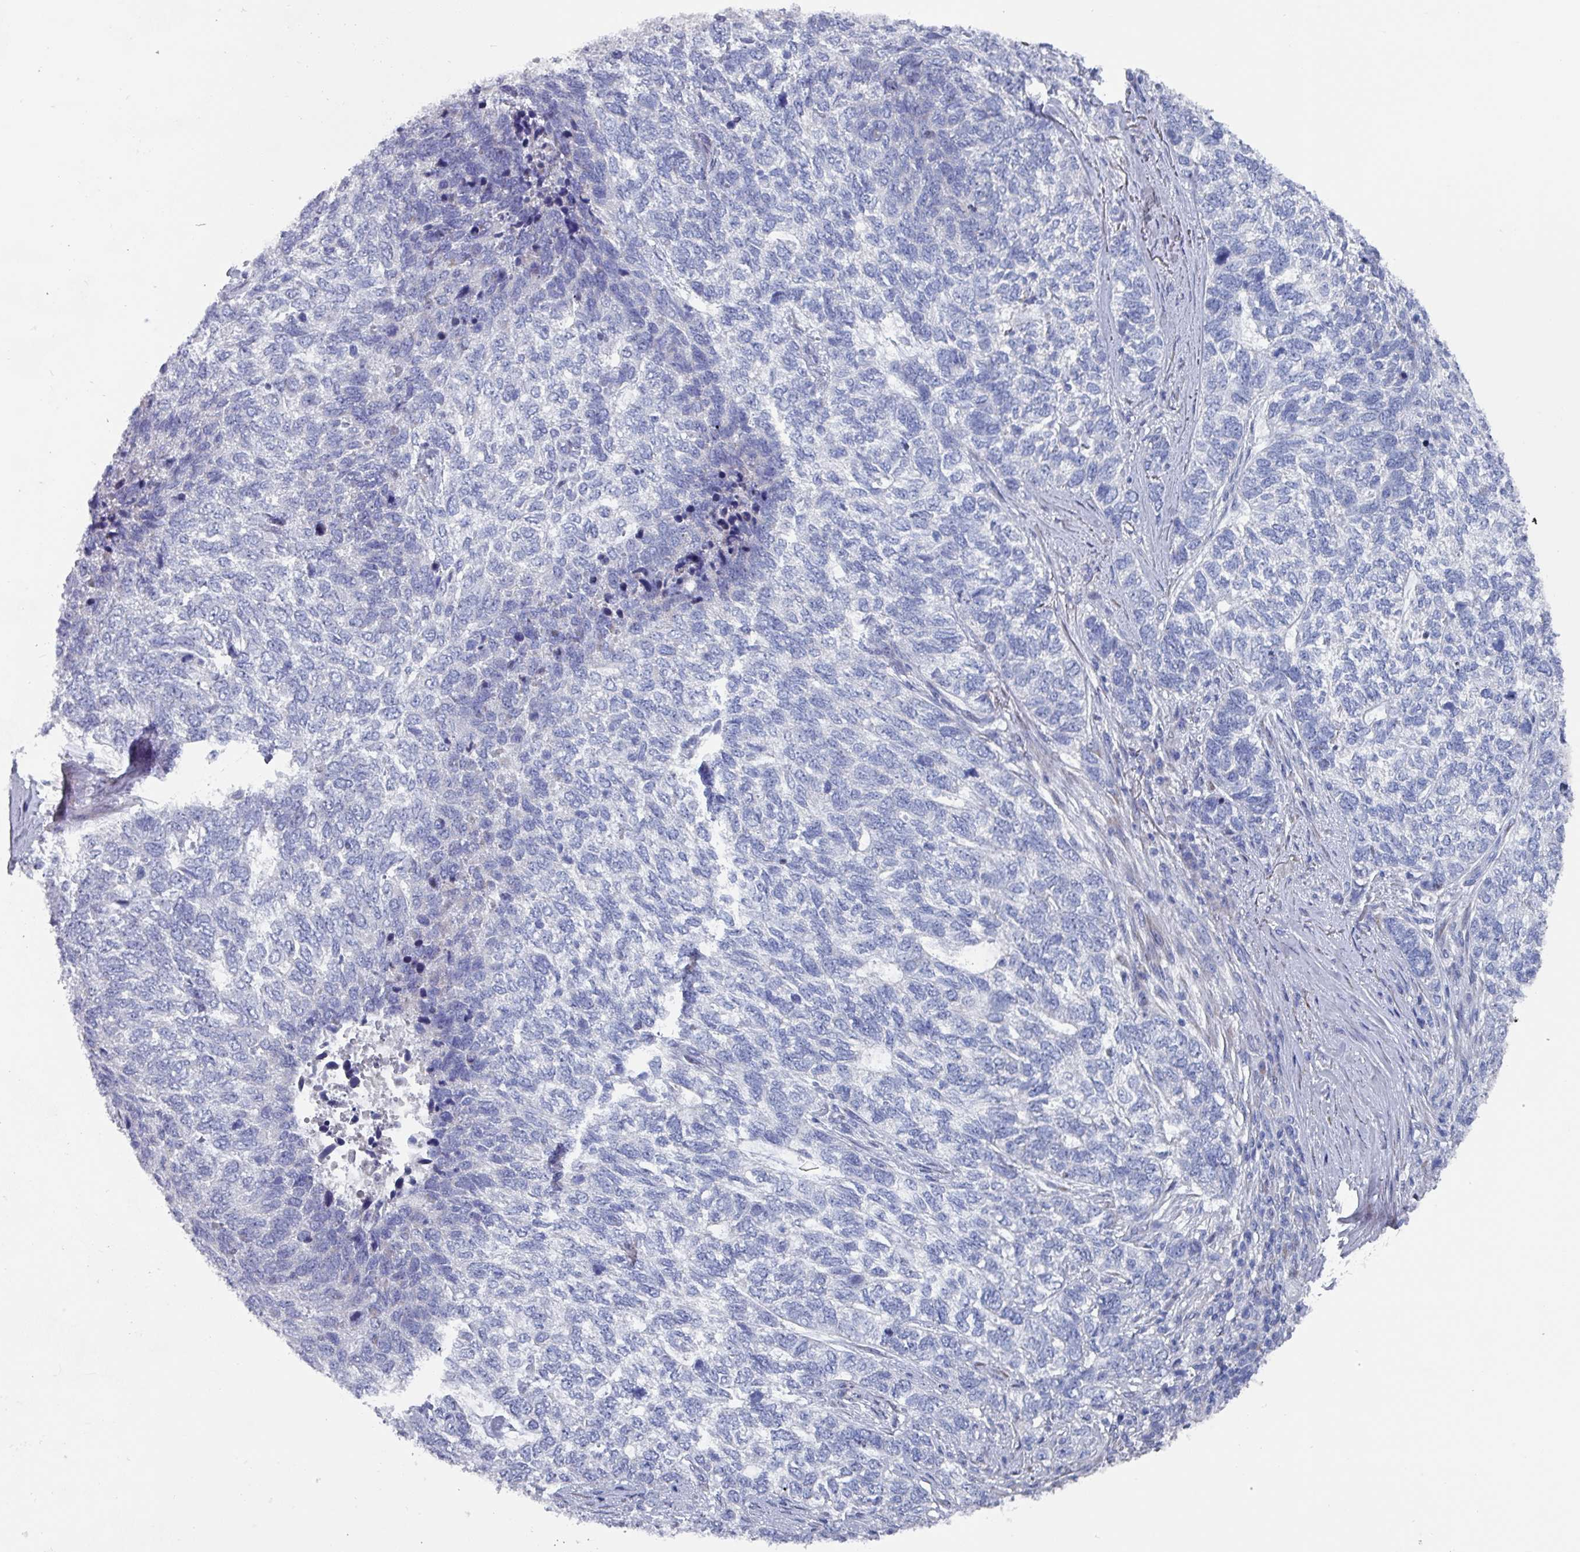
{"staining": {"intensity": "negative", "quantity": "none", "location": "none"}, "tissue": "skin cancer", "cell_type": "Tumor cells", "image_type": "cancer", "snomed": [{"axis": "morphology", "description": "Basal cell carcinoma"}, {"axis": "topography", "description": "Skin"}], "caption": "This is an immunohistochemistry micrograph of basal cell carcinoma (skin). There is no expression in tumor cells.", "gene": "DRD5", "patient": {"sex": "female", "age": 65}}